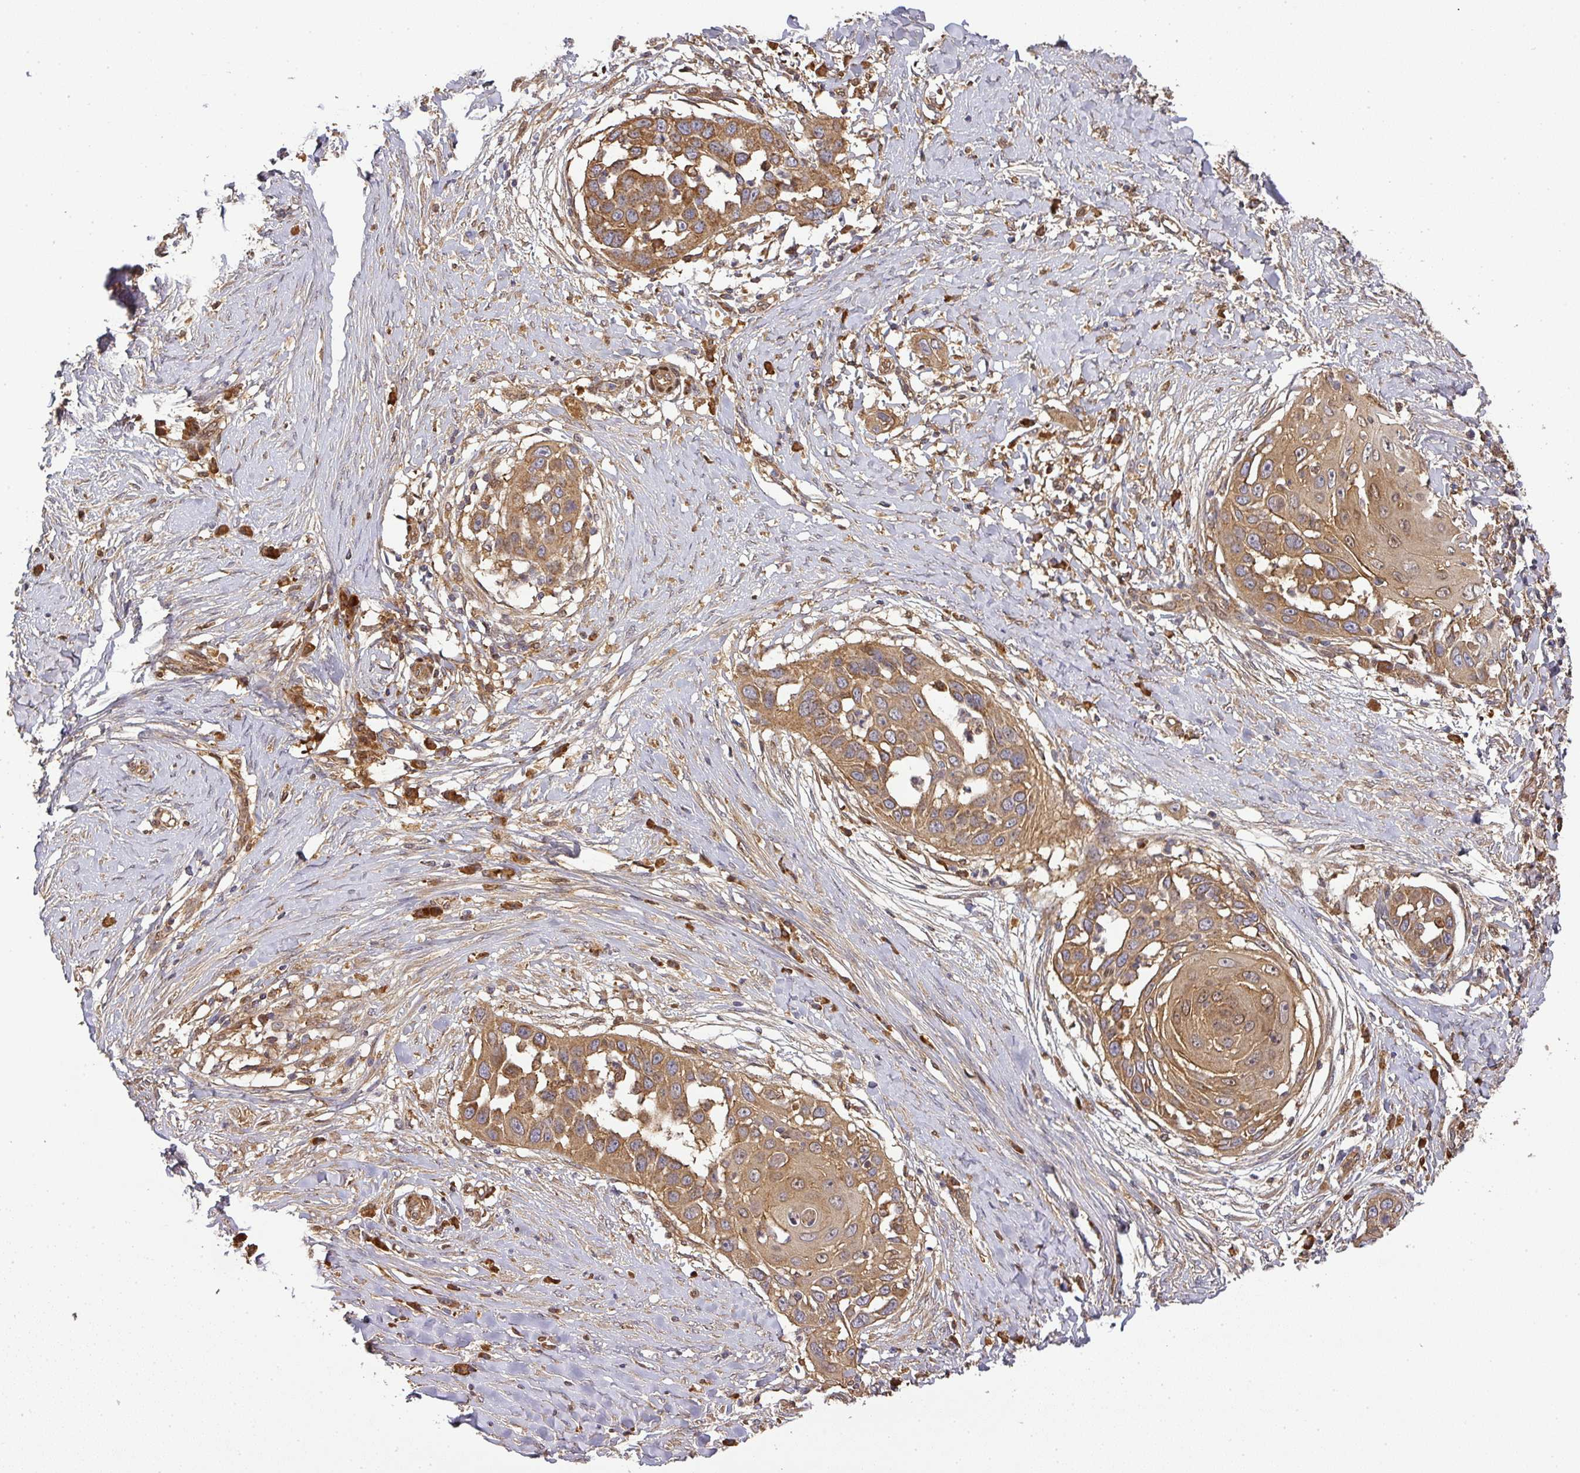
{"staining": {"intensity": "moderate", "quantity": ">75%", "location": "cytoplasmic/membranous"}, "tissue": "skin cancer", "cell_type": "Tumor cells", "image_type": "cancer", "snomed": [{"axis": "morphology", "description": "Squamous cell carcinoma, NOS"}, {"axis": "topography", "description": "Skin"}], "caption": "High-magnification brightfield microscopy of squamous cell carcinoma (skin) stained with DAB (3,3'-diaminobenzidine) (brown) and counterstained with hematoxylin (blue). tumor cells exhibit moderate cytoplasmic/membranous positivity is appreciated in approximately>75% of cells.", "gene": "MALSU1", "patient": {"sex": "female", "age": 44}}